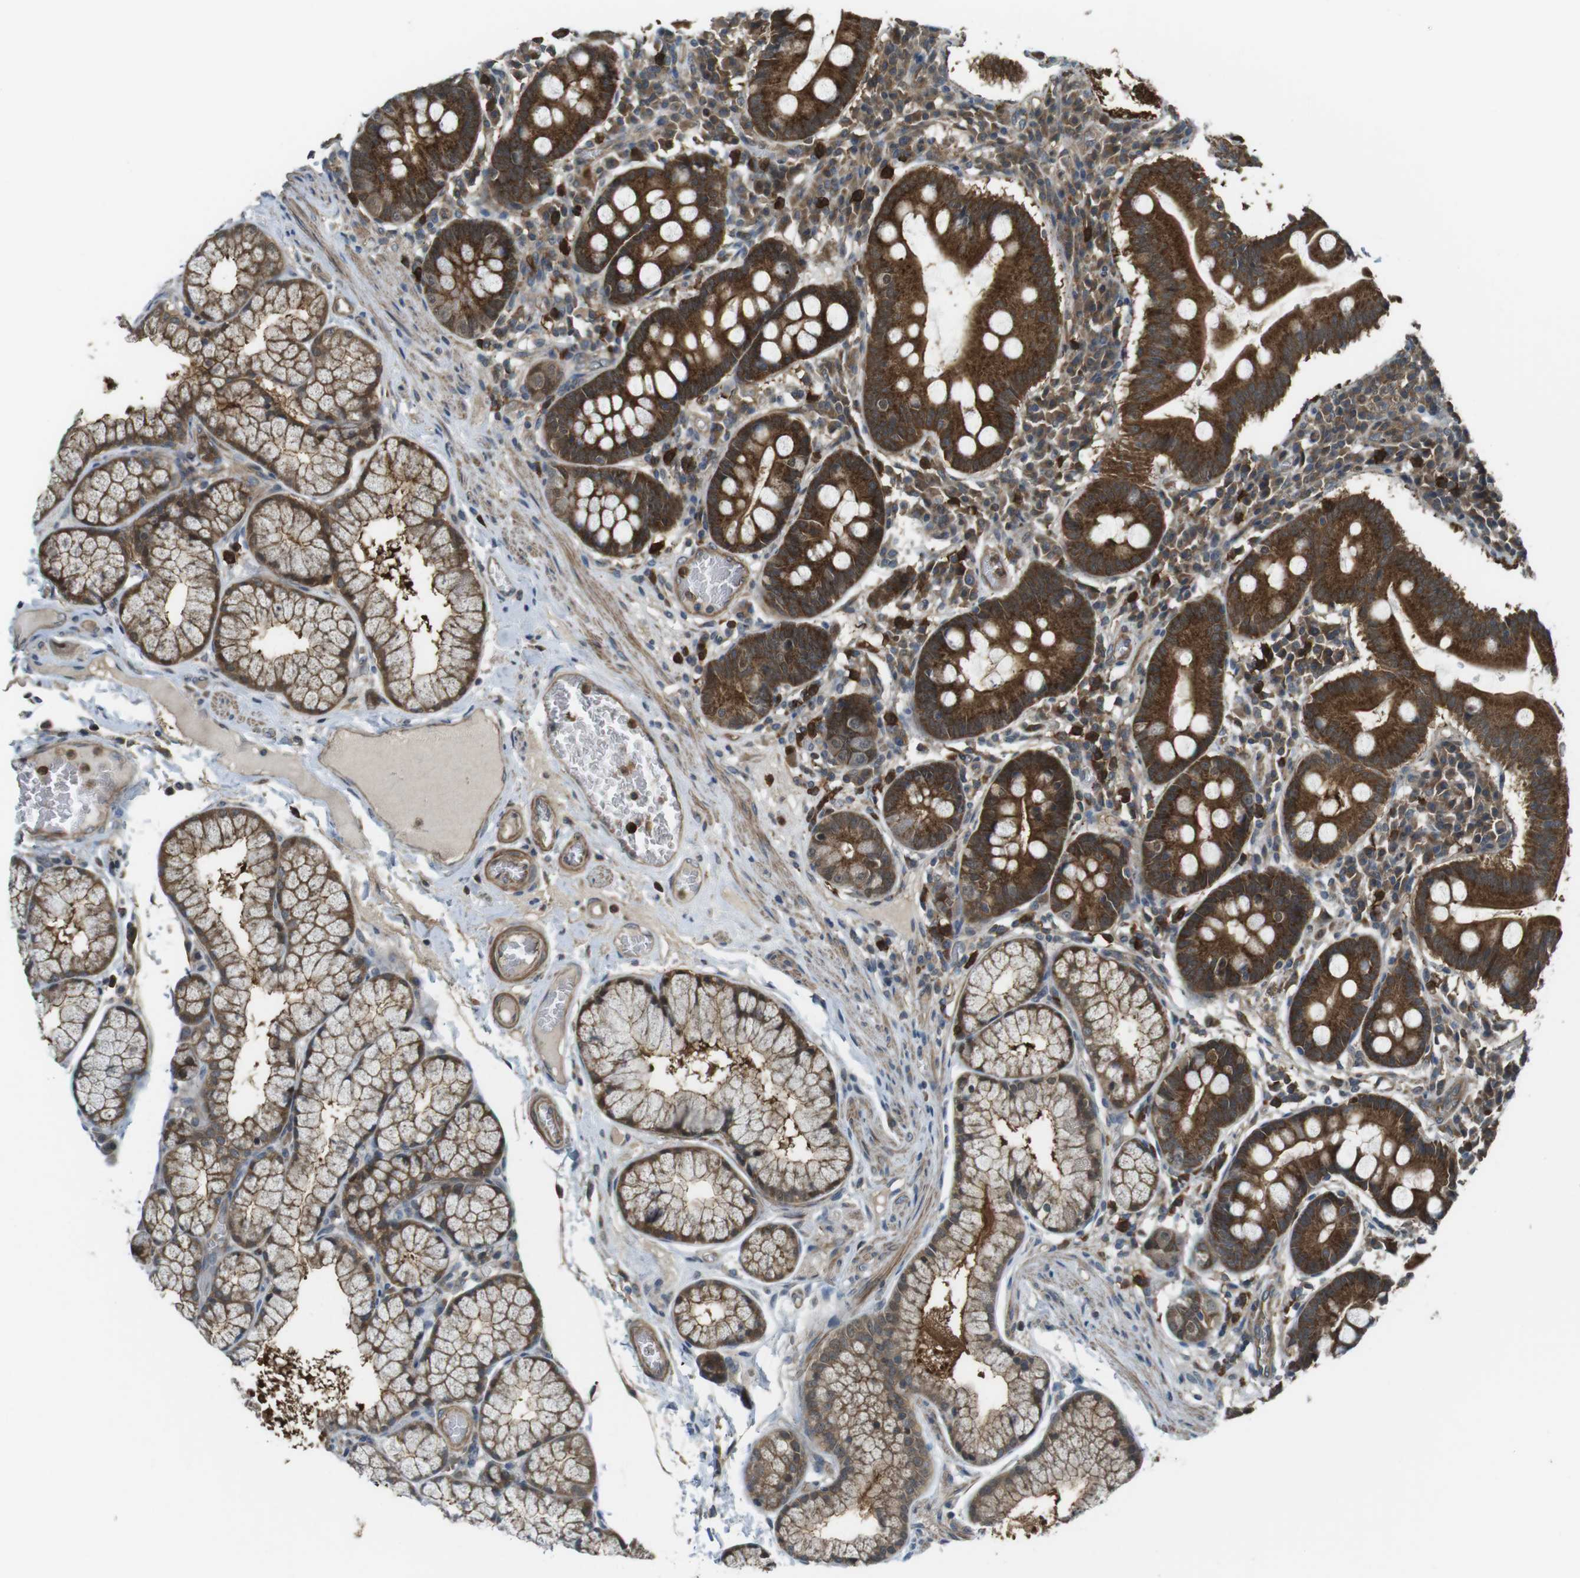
{"staining": {"intensity": "strong", "quantity": ">75%", "location": "cytoplasmic/membranous"}, "tissue": "duodenum", "cell_type": "Glandular cells", "image_type": "normal", "snomed": [{"axis": "morphology", "description": "Normal tissue, NOS"}, {"axis": "topography", "description": "Duodenum"}], "caption": "Duodenum stained with DAB (3,3'-diaminobenzidine) immunohistochemistry (IHC) exhibits high levels of strong cytoplasmic/membranous expression in about >75% of glandular cells.", "gene": "LRRC3B", "patient": {"sex": "male", "age": 50}}